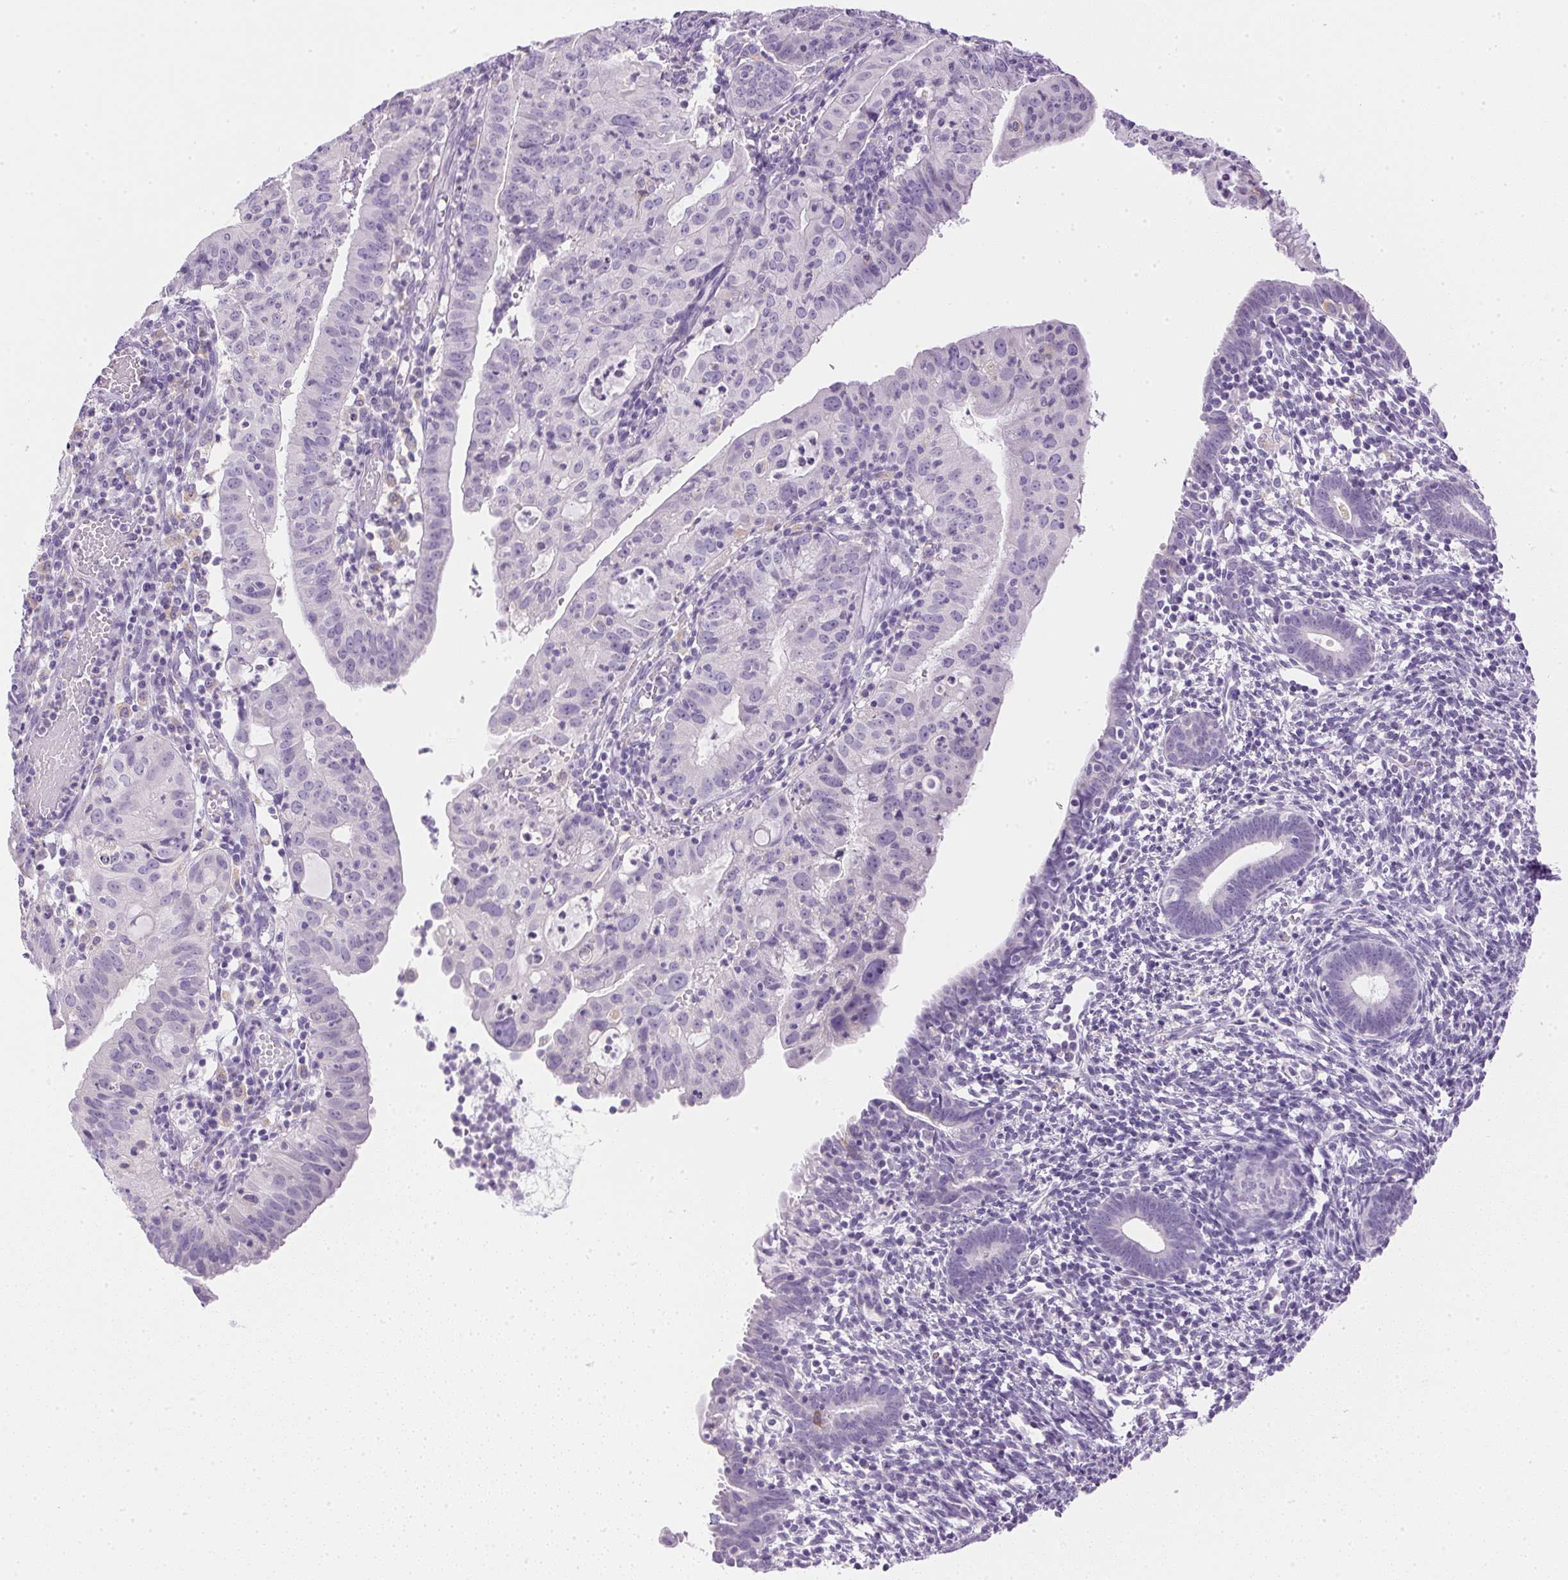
{"staining": {"intensity": "negative", "quantity": "none", "location": "none"}, "tissue": "endometrial cancer", "cell_type": "Tumor cells", "image_type": "cancer", "snomed": [{"axis": "morphology", "description": "Adenocarcinoma, NOS"}, {"axis": "topography", "description": "Endometrium"}], "caption": "A high-resolution micrograph shows immunohistochemistry (IHC) staining of endometrial adenocarcinoma, which demonstrates no significant expression in tumor cells.", "gene": "ATP6V1G3", "patient": {"sex": "female", "age": 60}}